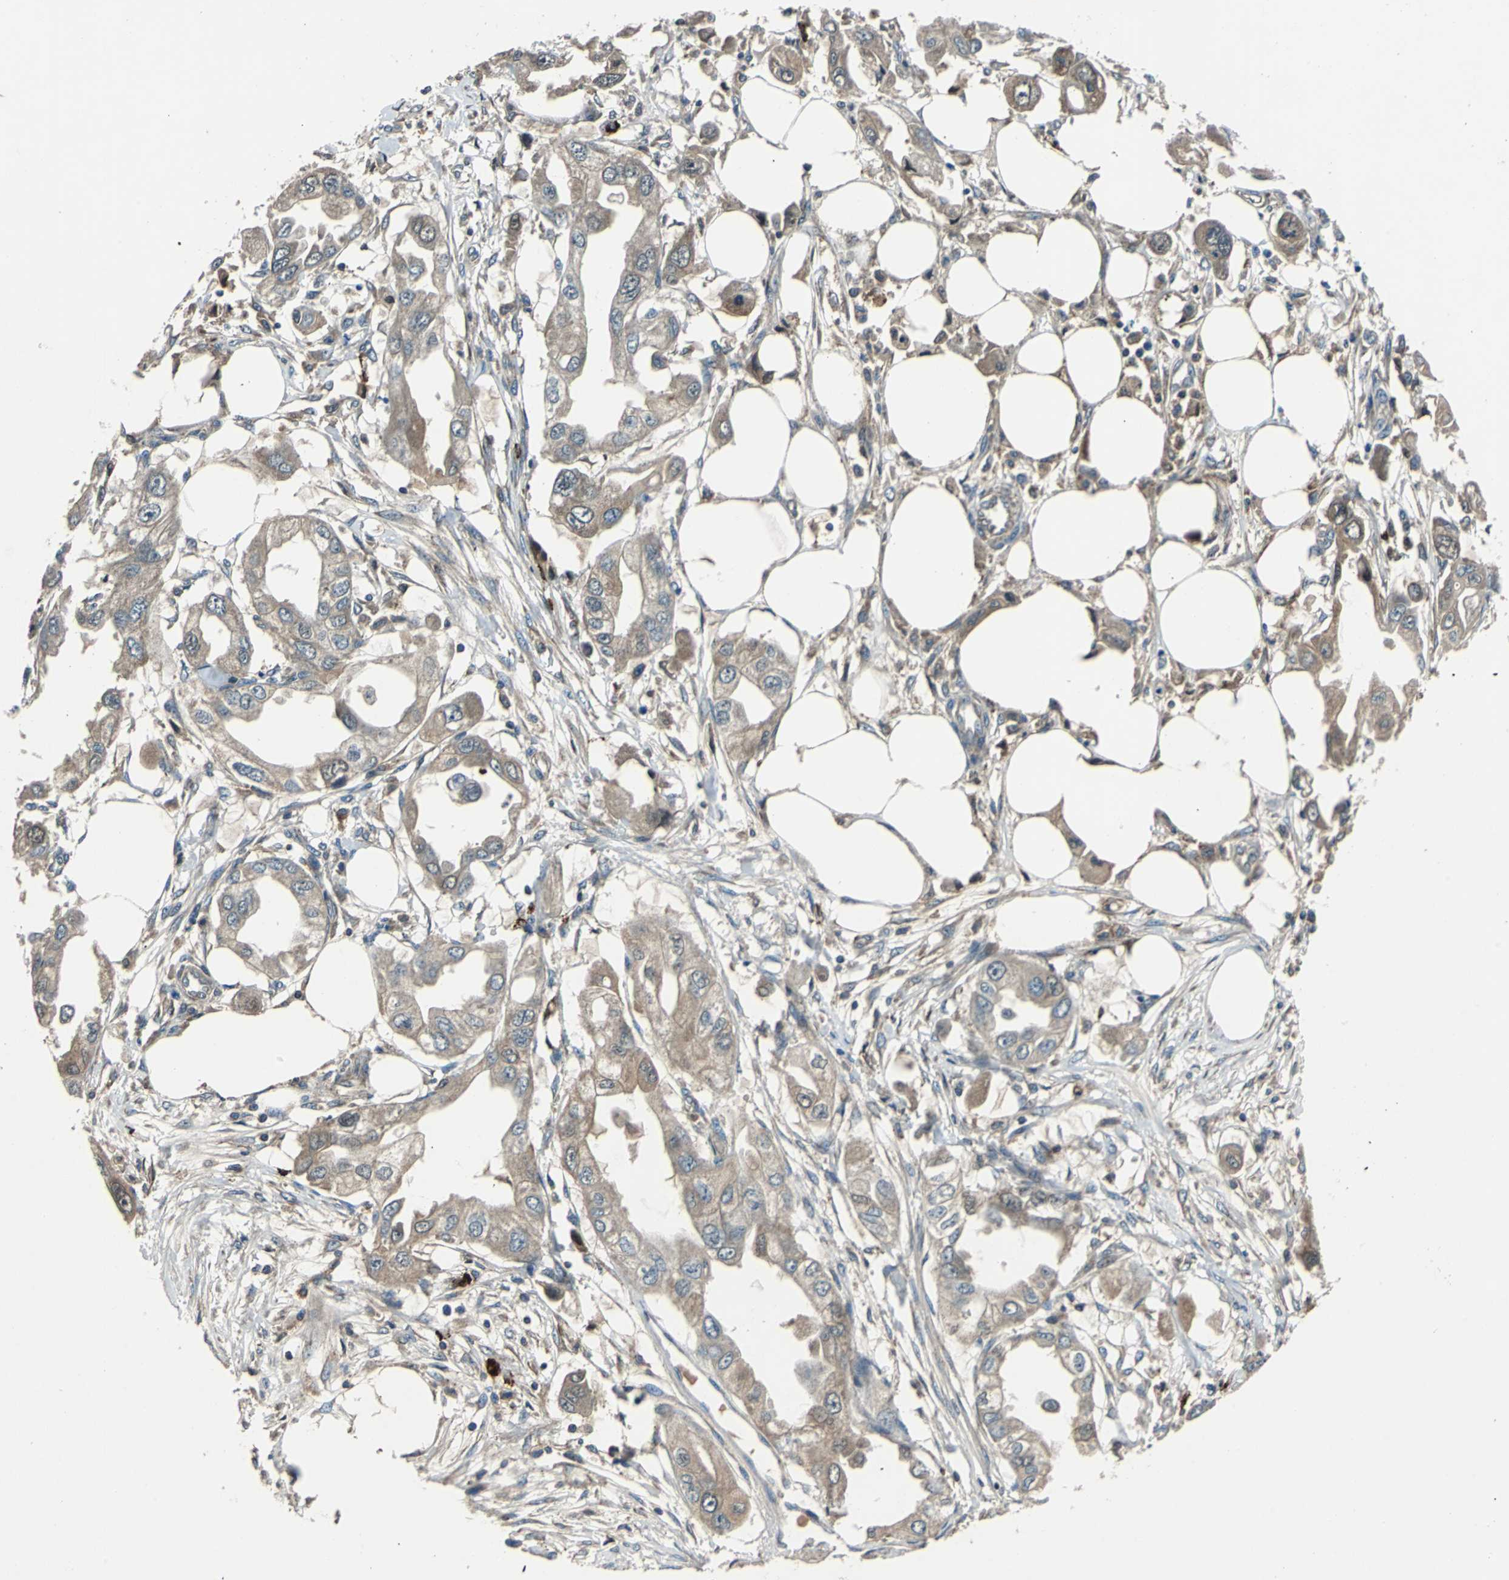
{"staining": {"intensity": "weak", "quantity": ">75%", "location": "cytoplasmic/membranous"}, "tissue": "endometrial cancer", "cell_type": "Tumor cells", "image_type": "cancer", "snomed": [{"axis": "morphology", "description": "Adenocarcinoma, NOS"}, {"axis": "topography", "description": "Endometrium"}], "caption": "Immunohistochemistry (DAB) staining of endometrial cancer (adenocarcinoma) exhibits weak cytoplasmic/membranous protein expression in about >75% of tumor cells. Using DAB (brown) and hematoxylin (blue) stains, captured at high magnification using brightfield microscopy.", "gene": "SLC19A2", "patient": {"sex": "female", "age": 67}}